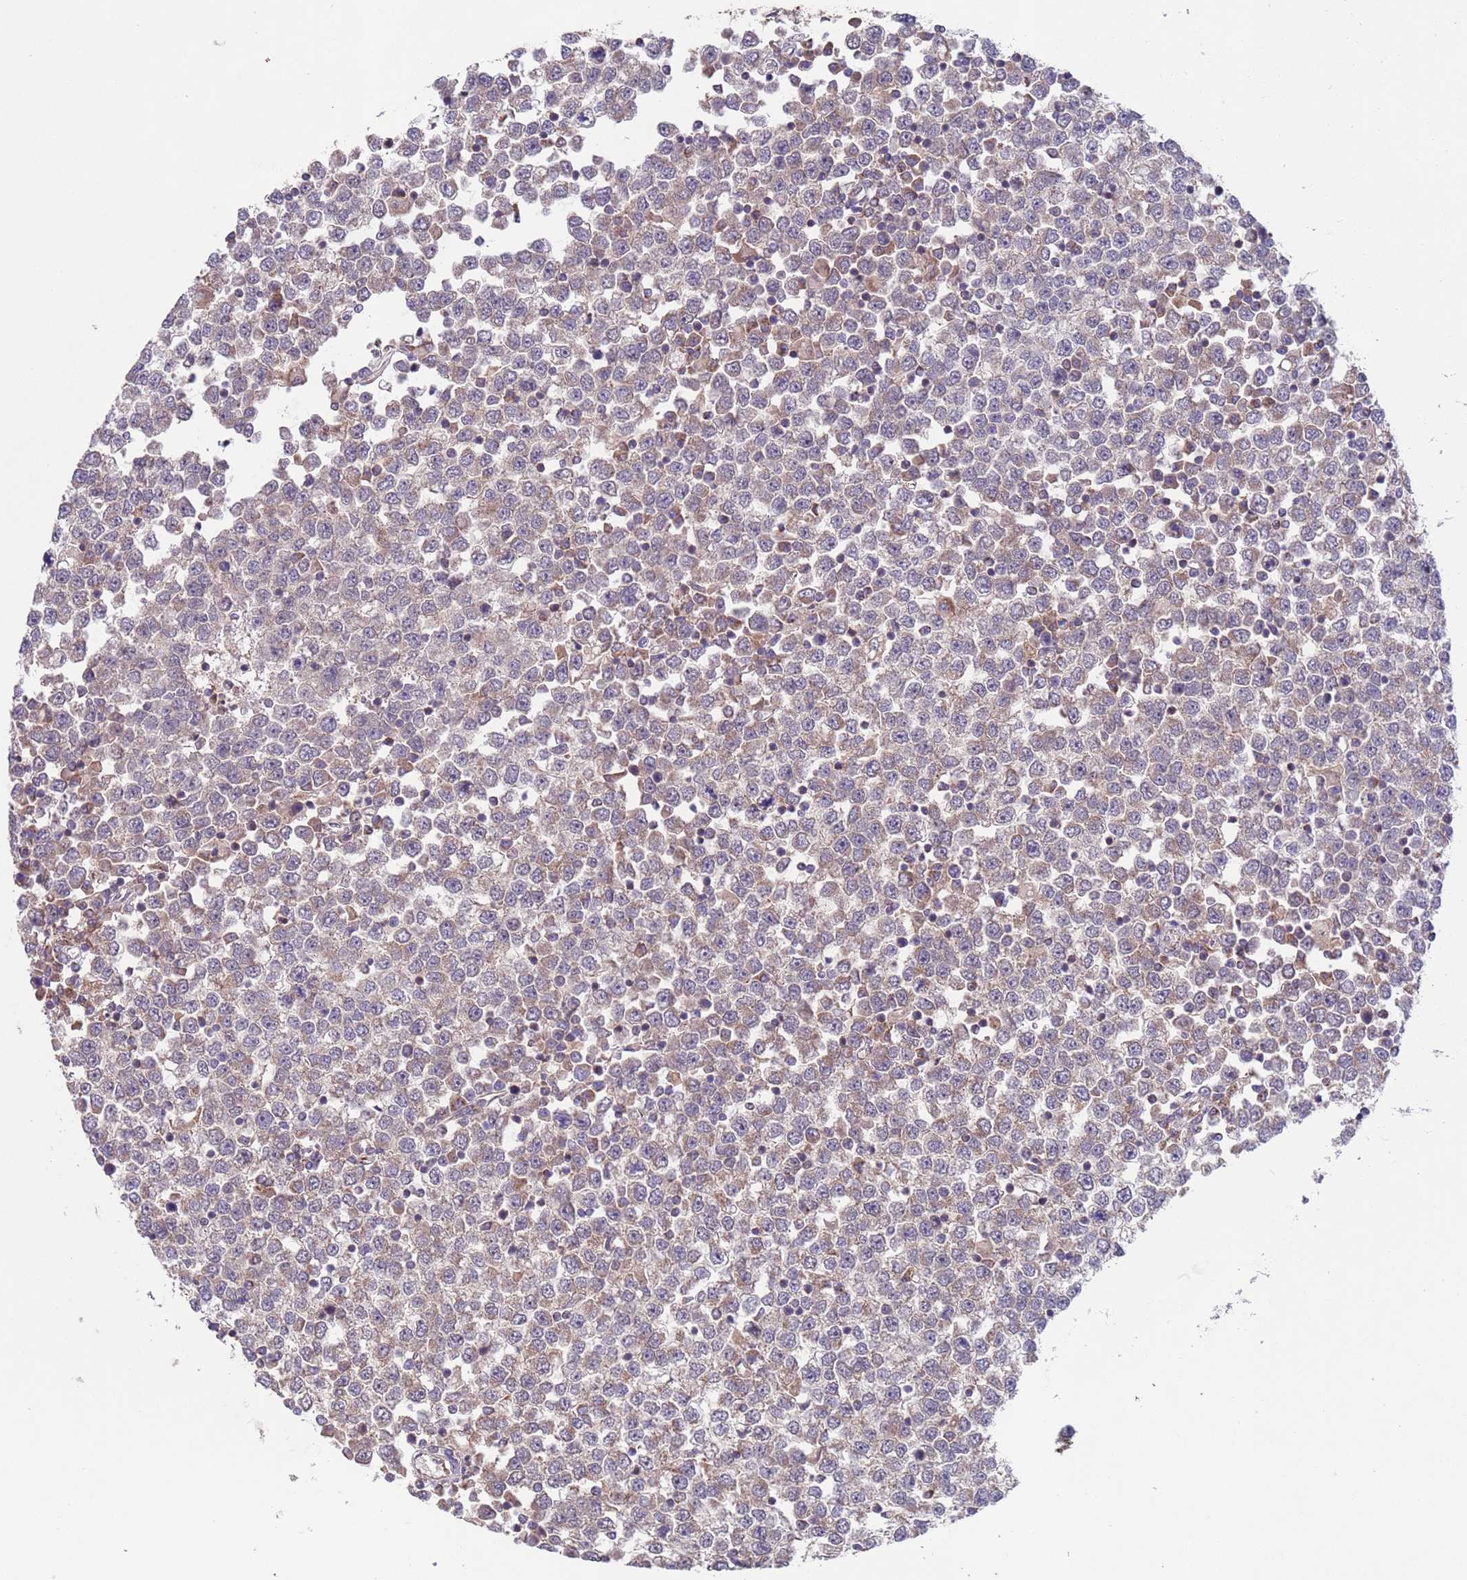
{"staining": {"intensity": "weak", "quantity": "<25%", "location": "cytoplasmic/membranous"}, "tissue": "testis cancer", "cell_type": "Tumor cells", "image_type": "cancer", "snomed": [{"axis": "morphology", "description": "Seminoma, NOS"}, {"axis": "topography", "description": "Testis"}], "caption": "The immunohistochemistry image has no significant staining in tumor cells of testis seminoma tissue.", "gene": "ACAD8", "patient": {"sex": "male", "age": 65}}